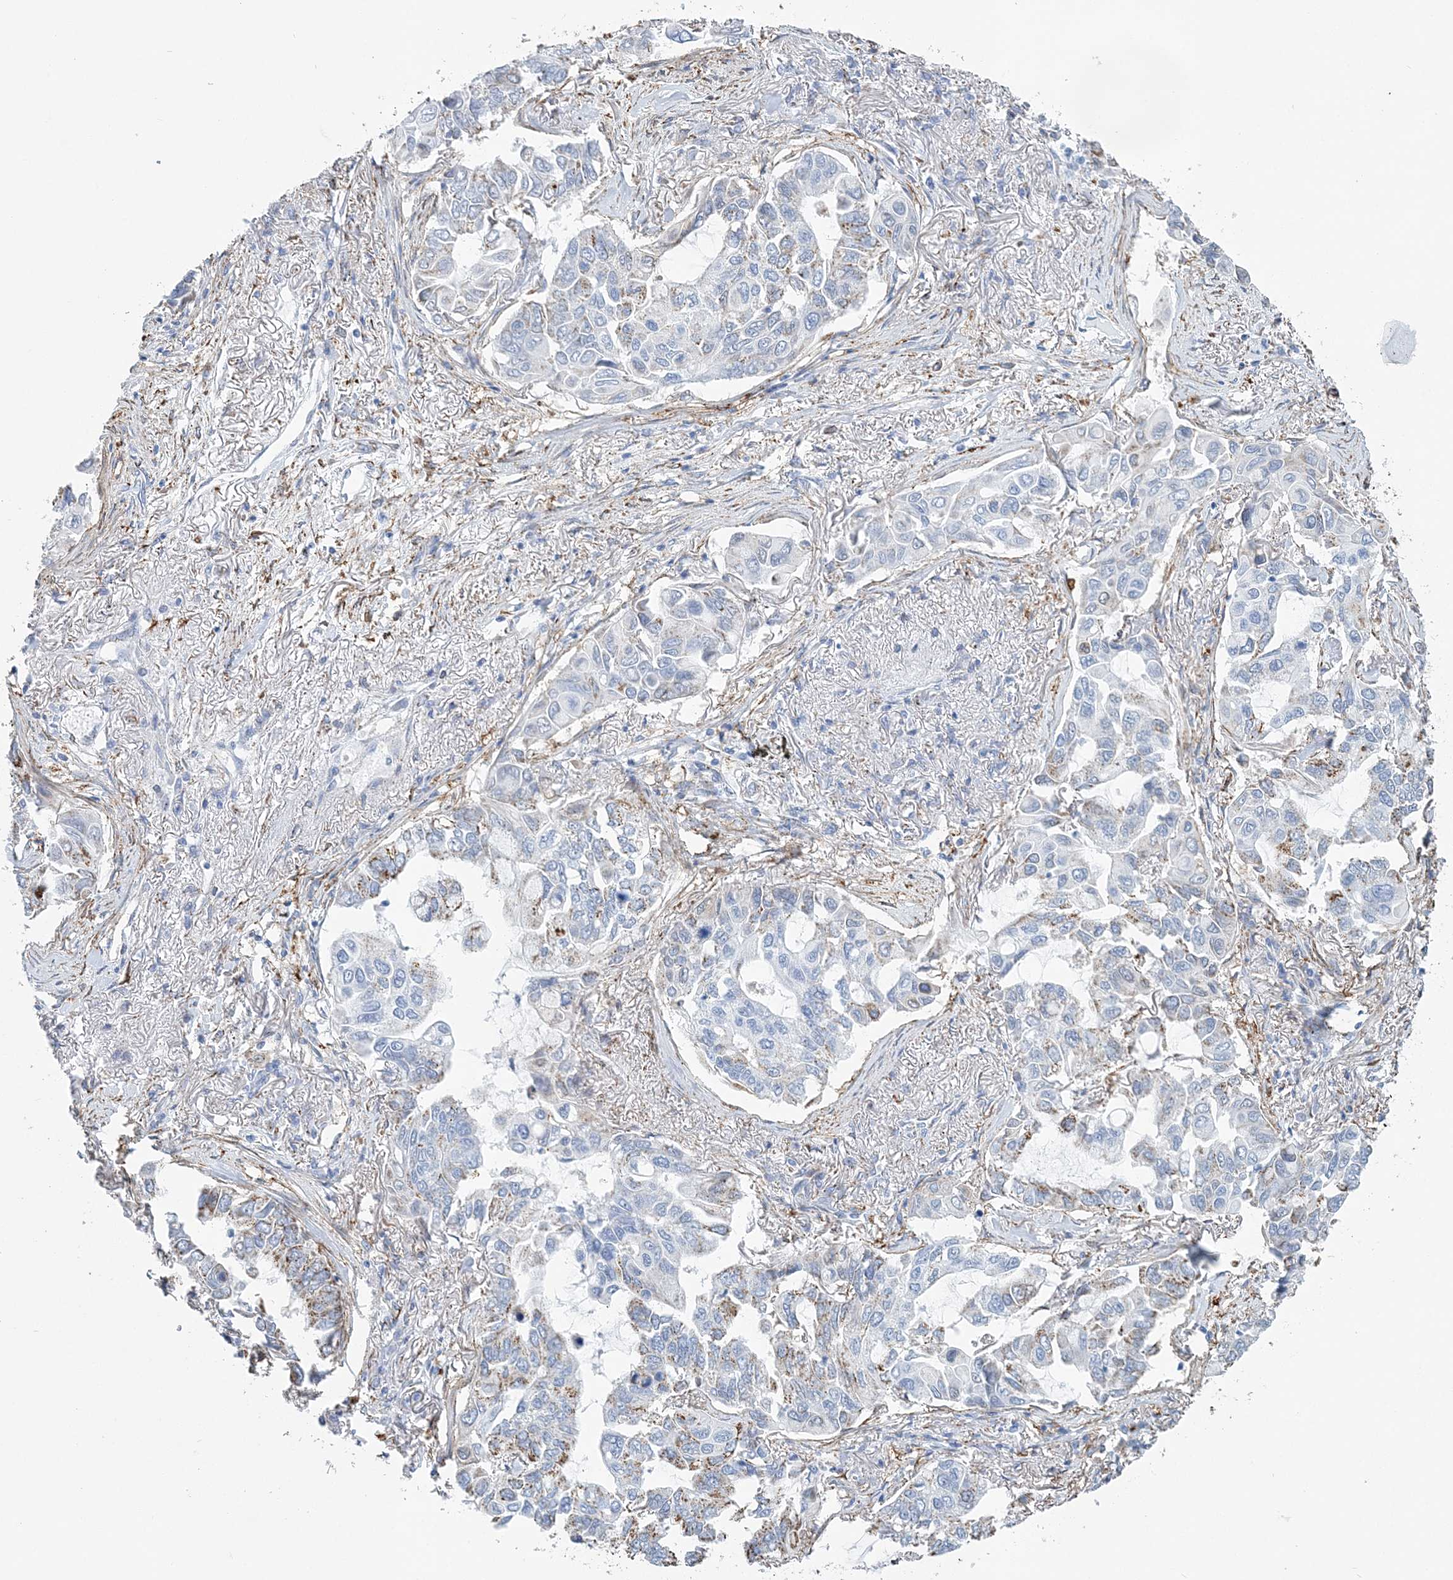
{"staining": {"intensity": "weak", "quantity": "<25%", "location": "cytoplasmic/membranous"}, "tissue": "lung cancer", "cell_type": "Tumor cells", "image_type": "cancer", "snomed": [{"axis": "morphology", "description": "Adenocarcinoma, NOS"}, {"axis": "topography", "description": "Lung"}], "caption": "An immunohistochemistry (IHC) micrograph of lung adenocarcinoma is shown. There is no staining in tumor cells of lung adenocarcinoma. The staining was performed using DAB to visualize the protein expression in brown, while the nuclei were stained in blue with hematoxylin (Magnification: 20x).", "gene": "NKX6-1", "patient": {"sex": "male", "age": 64}}